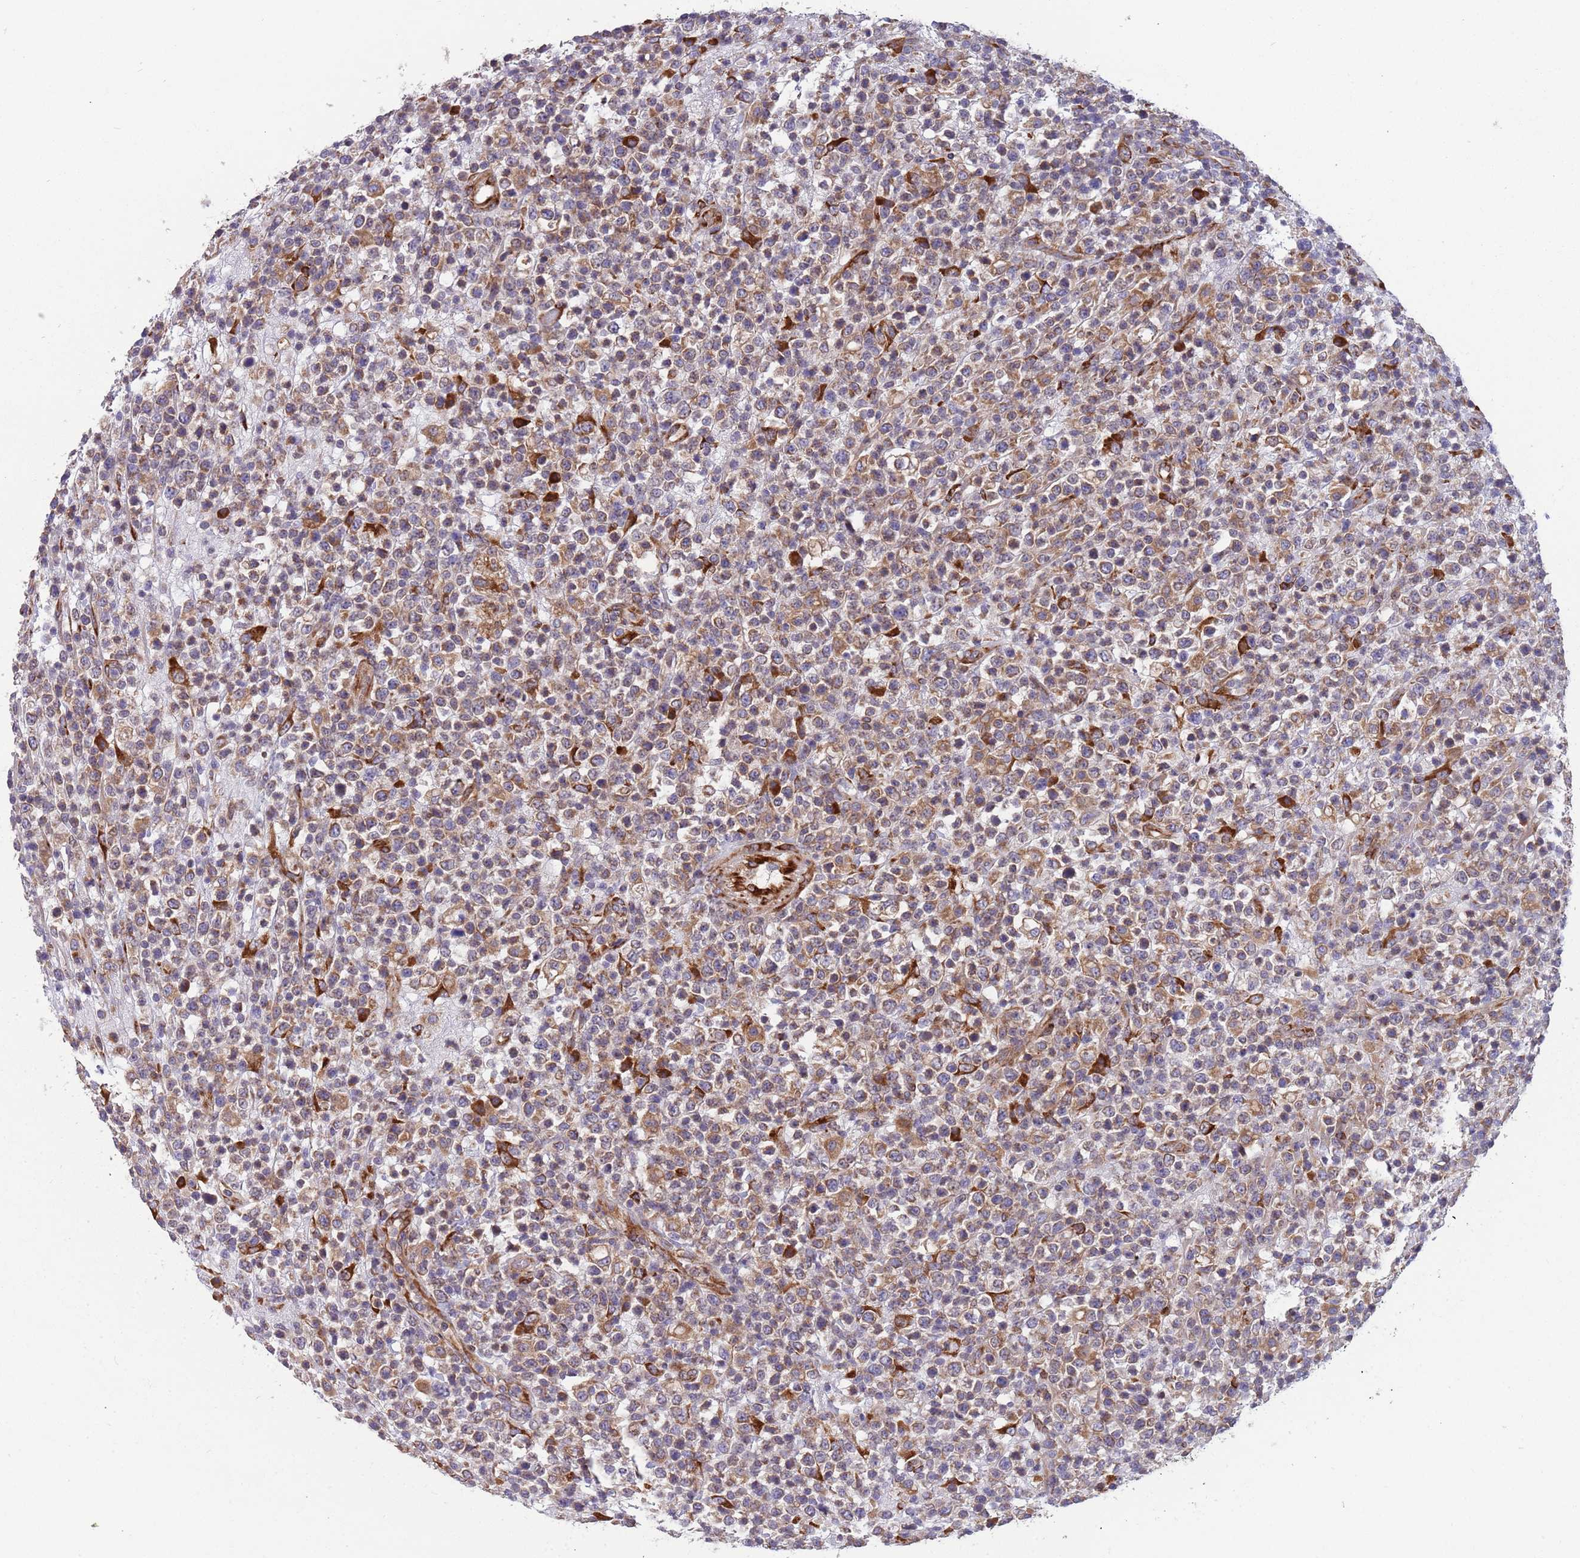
{"staining": {"intensity": "weak", "quantity": ">75%", "location": "cytoplasmic/membranous"}, "tissue": "lymphoma", "cell_type": "Tumor cells", "image_type": "cancer", "snomed": [{"axis": "morphology", "description": "Malignant lymphoma, non-Hodgkin's type, High grade"}, {"axis": "topography", "description": "Colon"}], "caption": "Protein expression by immunohistochemistry (IHC) reveals weak cytoplasmic/membranous expression in about >75% of tumor cells in malignant lymphoma, non-Hodgkin's type (high-grade). The protein is shown in brown color, while the nuclei are stained blue.", "gene": "ARMCX6", "patient": {"sex": "female", "age": 53}}